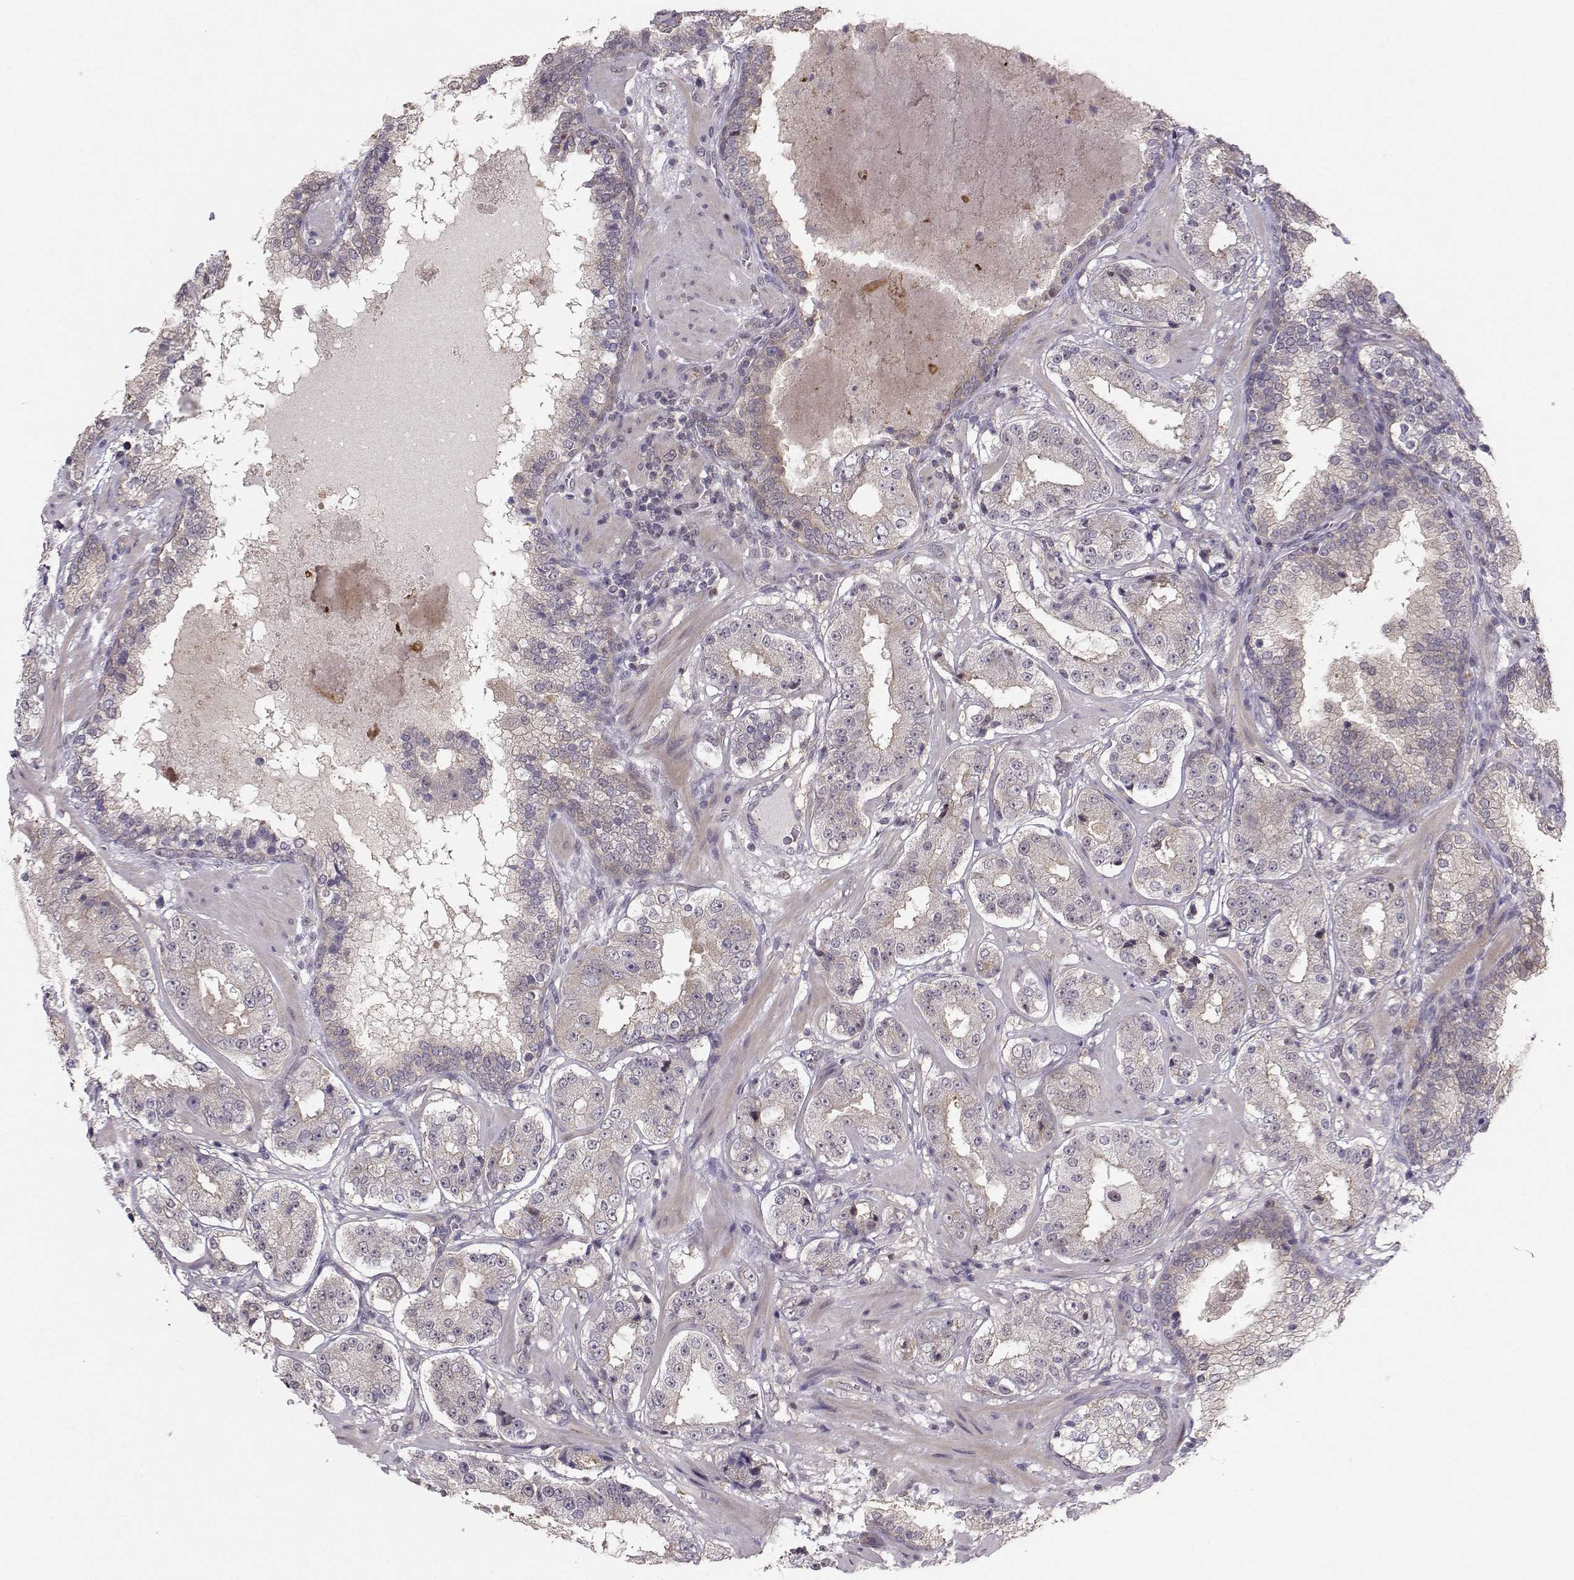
{"staining": {"intensity": "negative", "quantity": "none", "location": "none"}, "tissue": "prostate cancer", "cell_type": "Tumor cells", "image_type": "cancer", "snomed": [{"axis": "morphology", "description": "Adenocarcinoma, Low grade"}, {"axis": "topography", "description": "Prostate"}], "caption": "IHC photomicrograph of neoplastic tissue: human prostate cancer (low-grade adenocarcinoma) stained with DAB (3,3'-diaminobenzidine) displays no significant protein positivity in tumor cells. Nuclei are stained in blue.", "gene": "PKP2", "patient": {"sex": "male", "age": 60}}